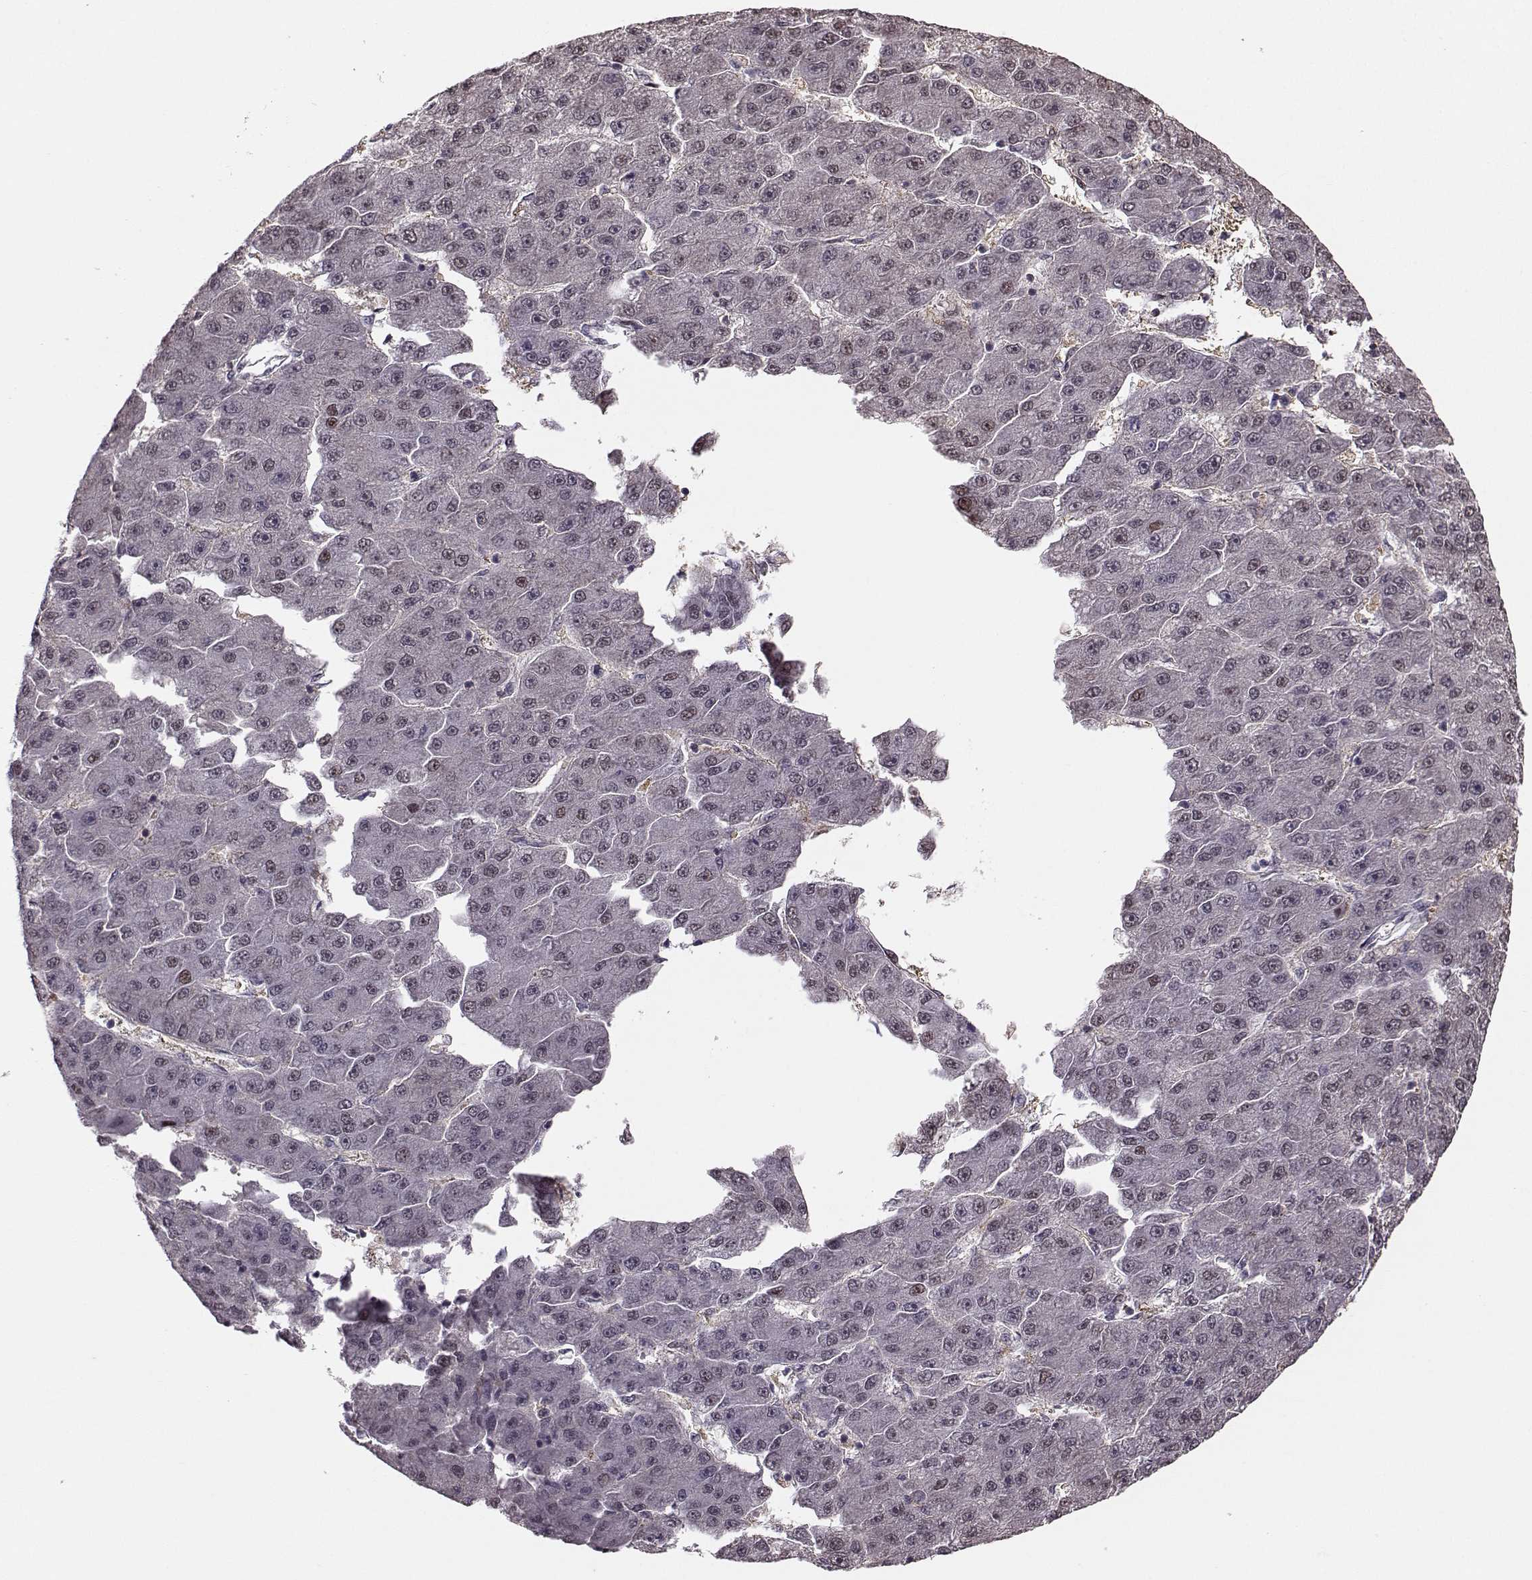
{"staining": {"intensity": "negative", "quantity": "none", "location": "none"}, "tissue": "liver cancer", "cell_type": "Tumor cells", "image_type": "cancer", "snomed": [{"axis": "morphology", "description": "Carcinoma, Hepatocellular, NOS"}, {"axis": "topography", "description": "Liver"}], "caption": "A high-resolution image shows immunohistochemistry staining of liver hepatocellular carcinoma, which exhibits no significant expression in tumor cells.", "gene": "PKP2", "patient": {"sex": "male", "age": 67}}